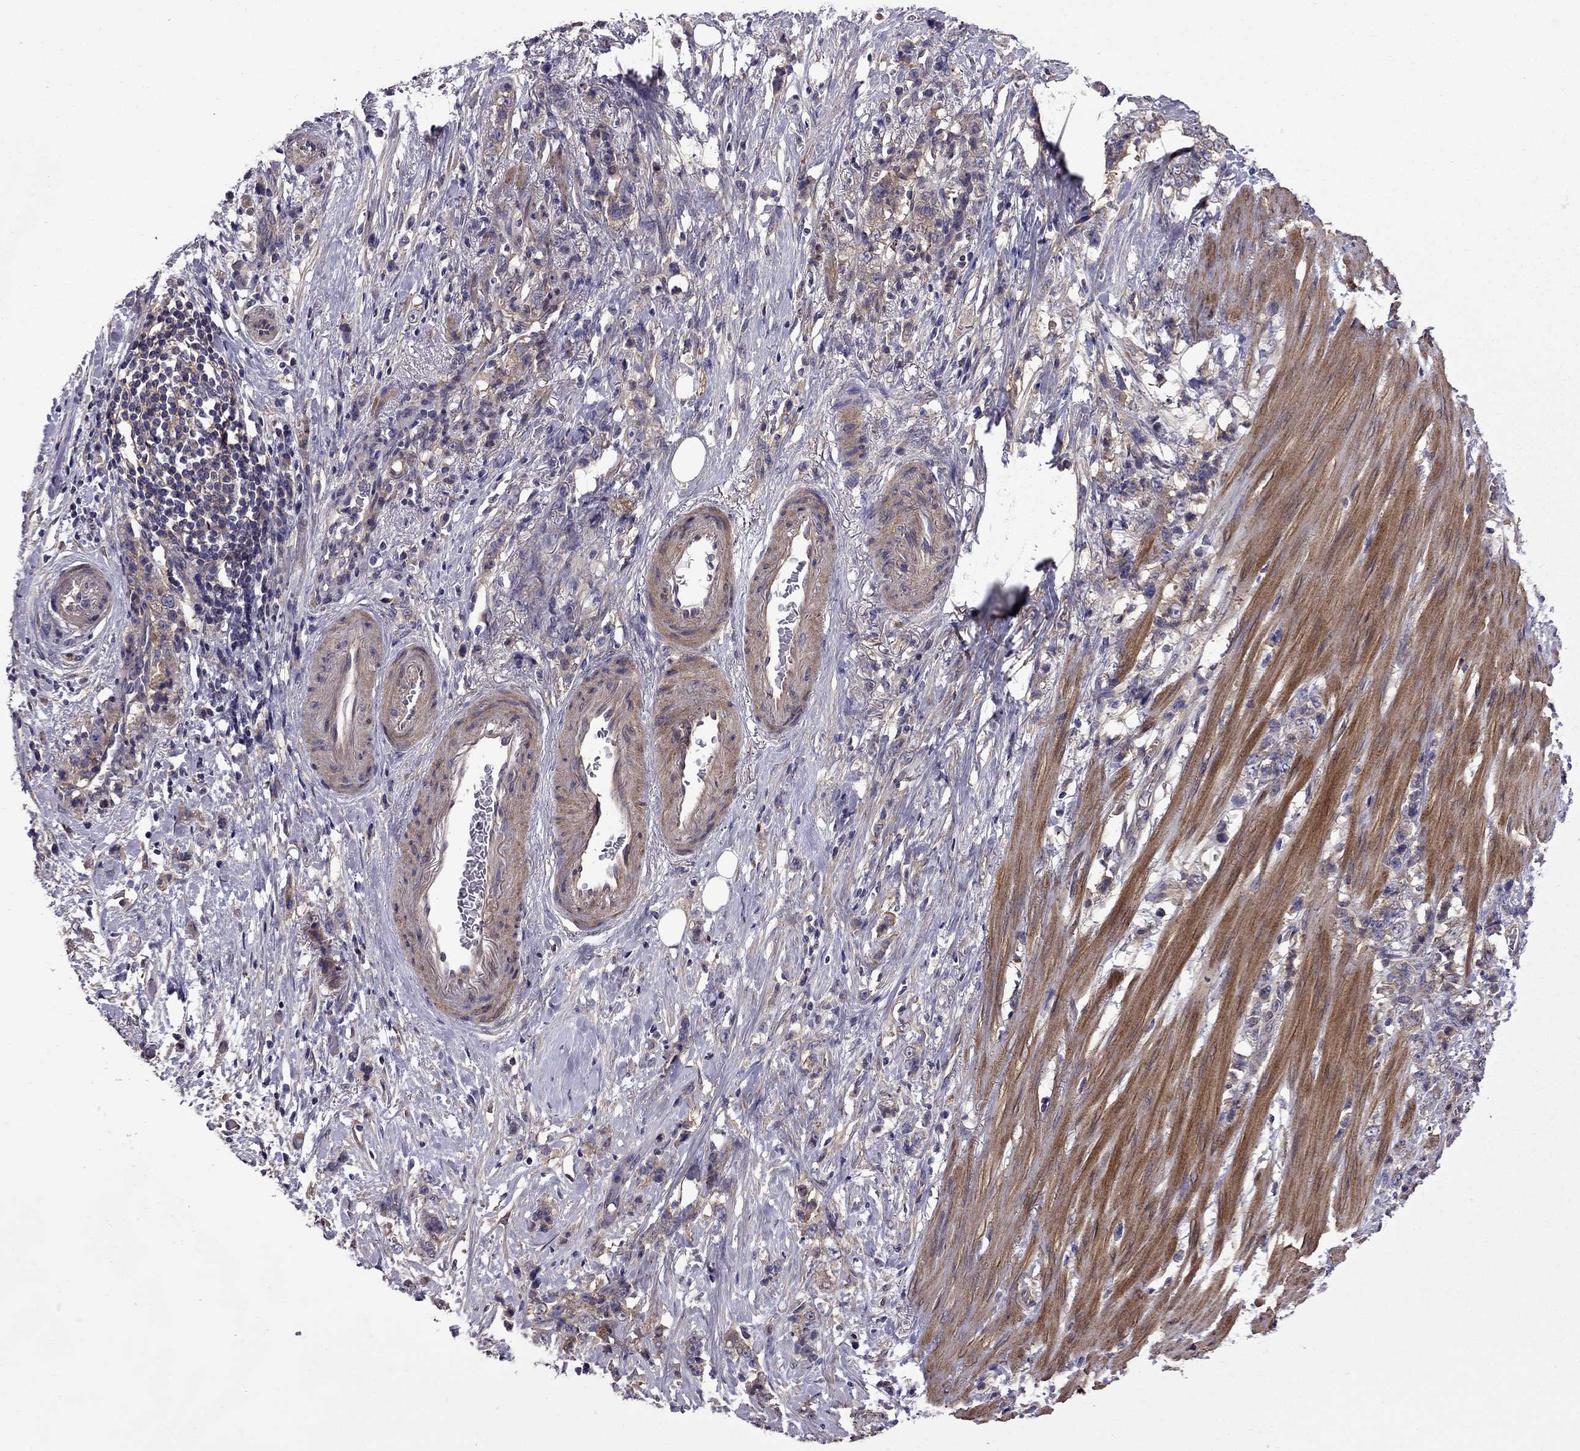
{"staining": {"intensity": "weak", "quantity": "25%-75%", "location": "cytoplasmic/membranous"}, "tissue": "stomach cancer", "cell_type": "Tumor cells", "image_type": "cancer", "snomed": [{"axis": "morphology", "description": "Adenocarcinoma, NOS"}, {"axis": "topography", "description": "Stomach, lower"}], "caption": "Protein expression by IHC demonstrates weak cytoplasmic/membranous expression in approximately 25%-75% of tumor cells in stomach cancer (adenocarcinoma).", "gene": "ITGB1", "patient": {"sex": "male", "age": 88}}